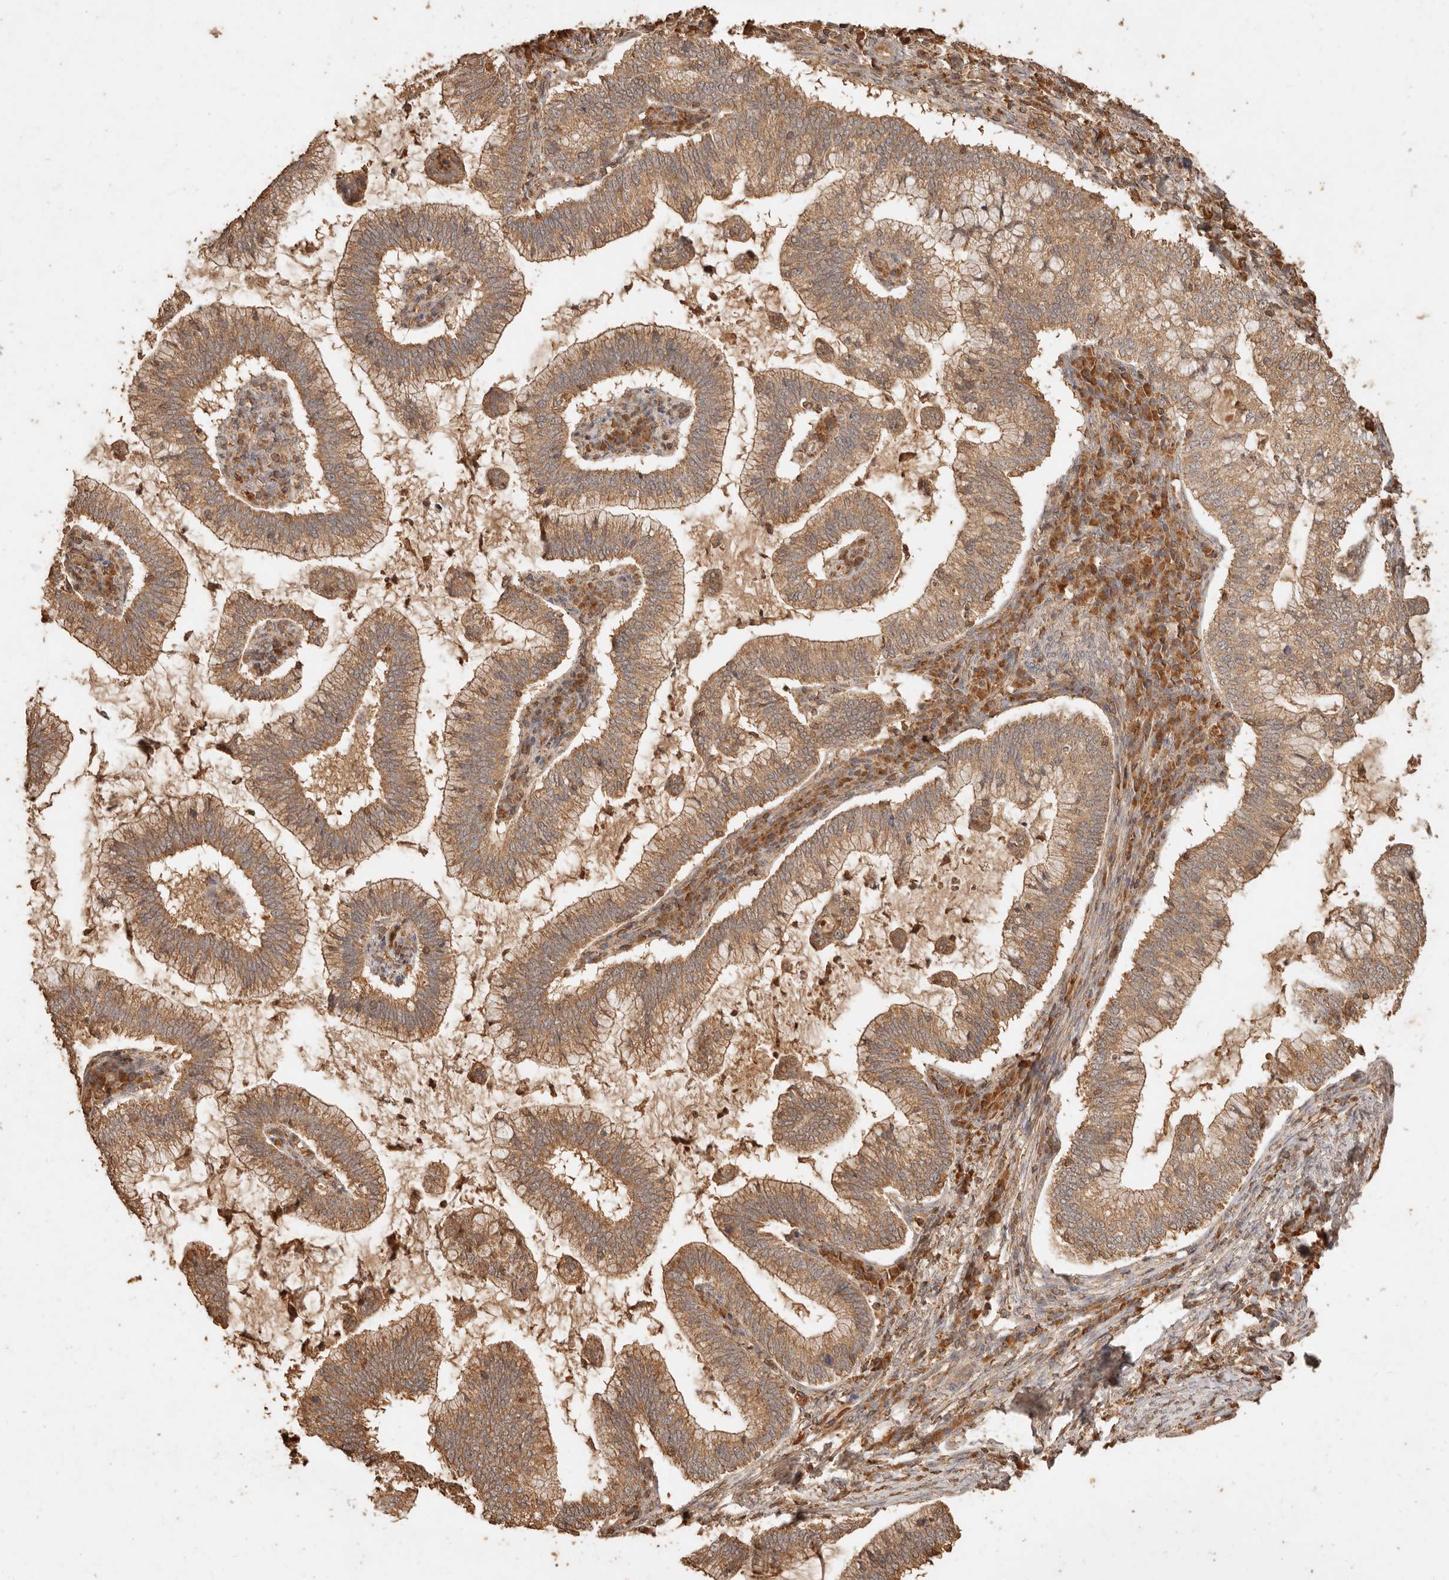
{"staining": {"intensity": "moderate", "quantity": ">75%", "location": "cytoplasmic/membranous"}, "tissue": "cervical cancer", "cell_type": "Tumor cells", "image_type": "cancer", "snomed": [{"axis": "morphology", "description": "Adenocarcinoma, NOS"}, {"axis": "topography", "description": "Cervix"}], "caption": "This histopathology image shows immunohistochemistry staining of human cervical cancer, with medium moderate cytoplasmic/membranous expression in about >75% of tumor cells.", "gene": "FAM180B", "patient": {"sex": "female", "age": 36}}